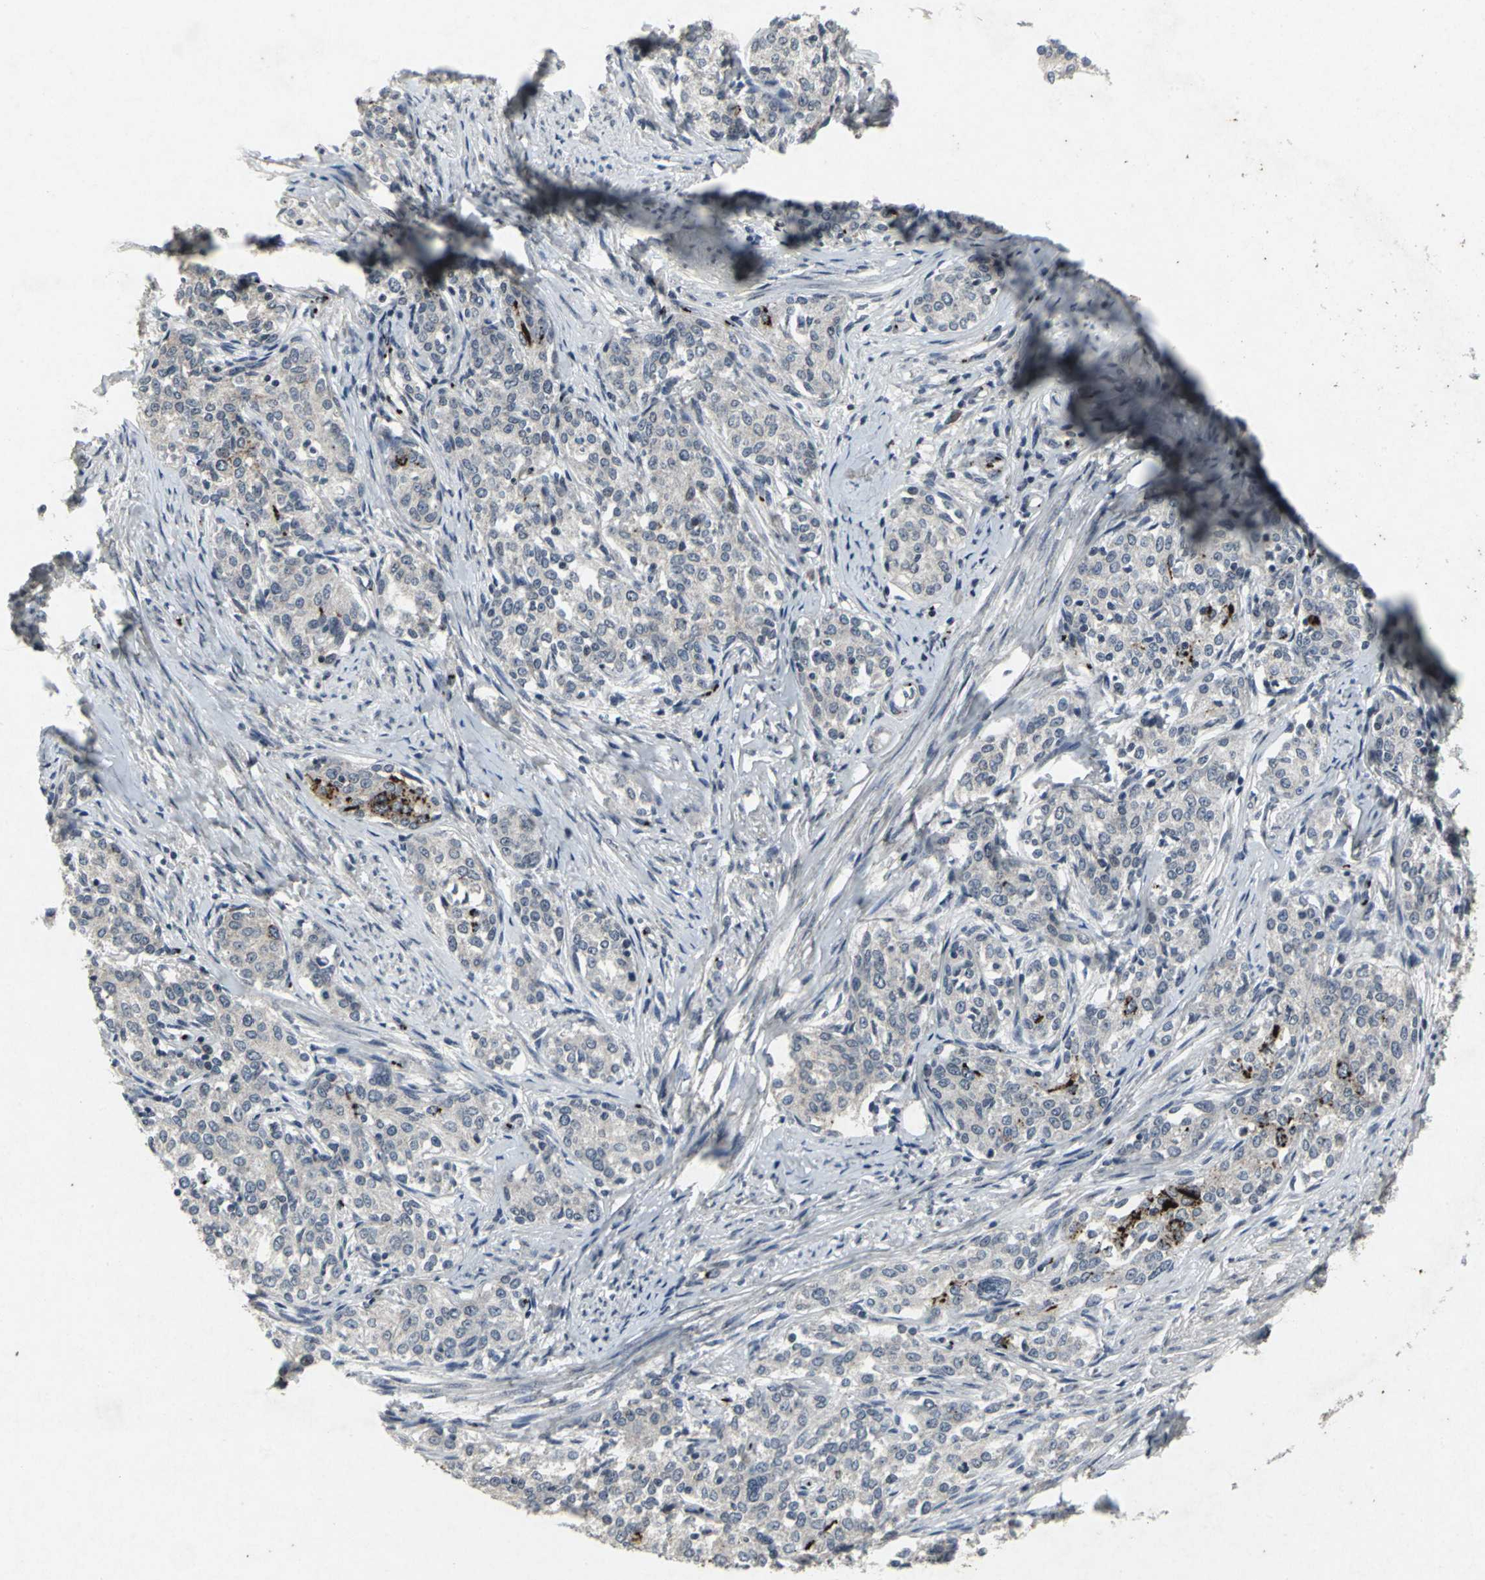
{"staining": {"intensity": "strong", "quantity": "<25%", "location": "cytoplasmic/membranous"}, "tissue": "cervical cancer", "cell_type": "Tumor cells", "image_type": "cancer", "snomed": [{"axis": "morphology", "description": "Squamous cell carcinoma, NOS"}, {"axis": "morphology", "description": "Adenocarcinoma, NOS"}, {"axis": "topography", "description": "Cervix"}], "caption": "Immunohistochemical staining of adenocarcinoma (cervical) demonstrates medium levels of strong cytoplasmic/membranous protein positivity in about <25% of tumor cells.", "gene": "BMP4", "patient": {"sex": "female", "age": 52}}